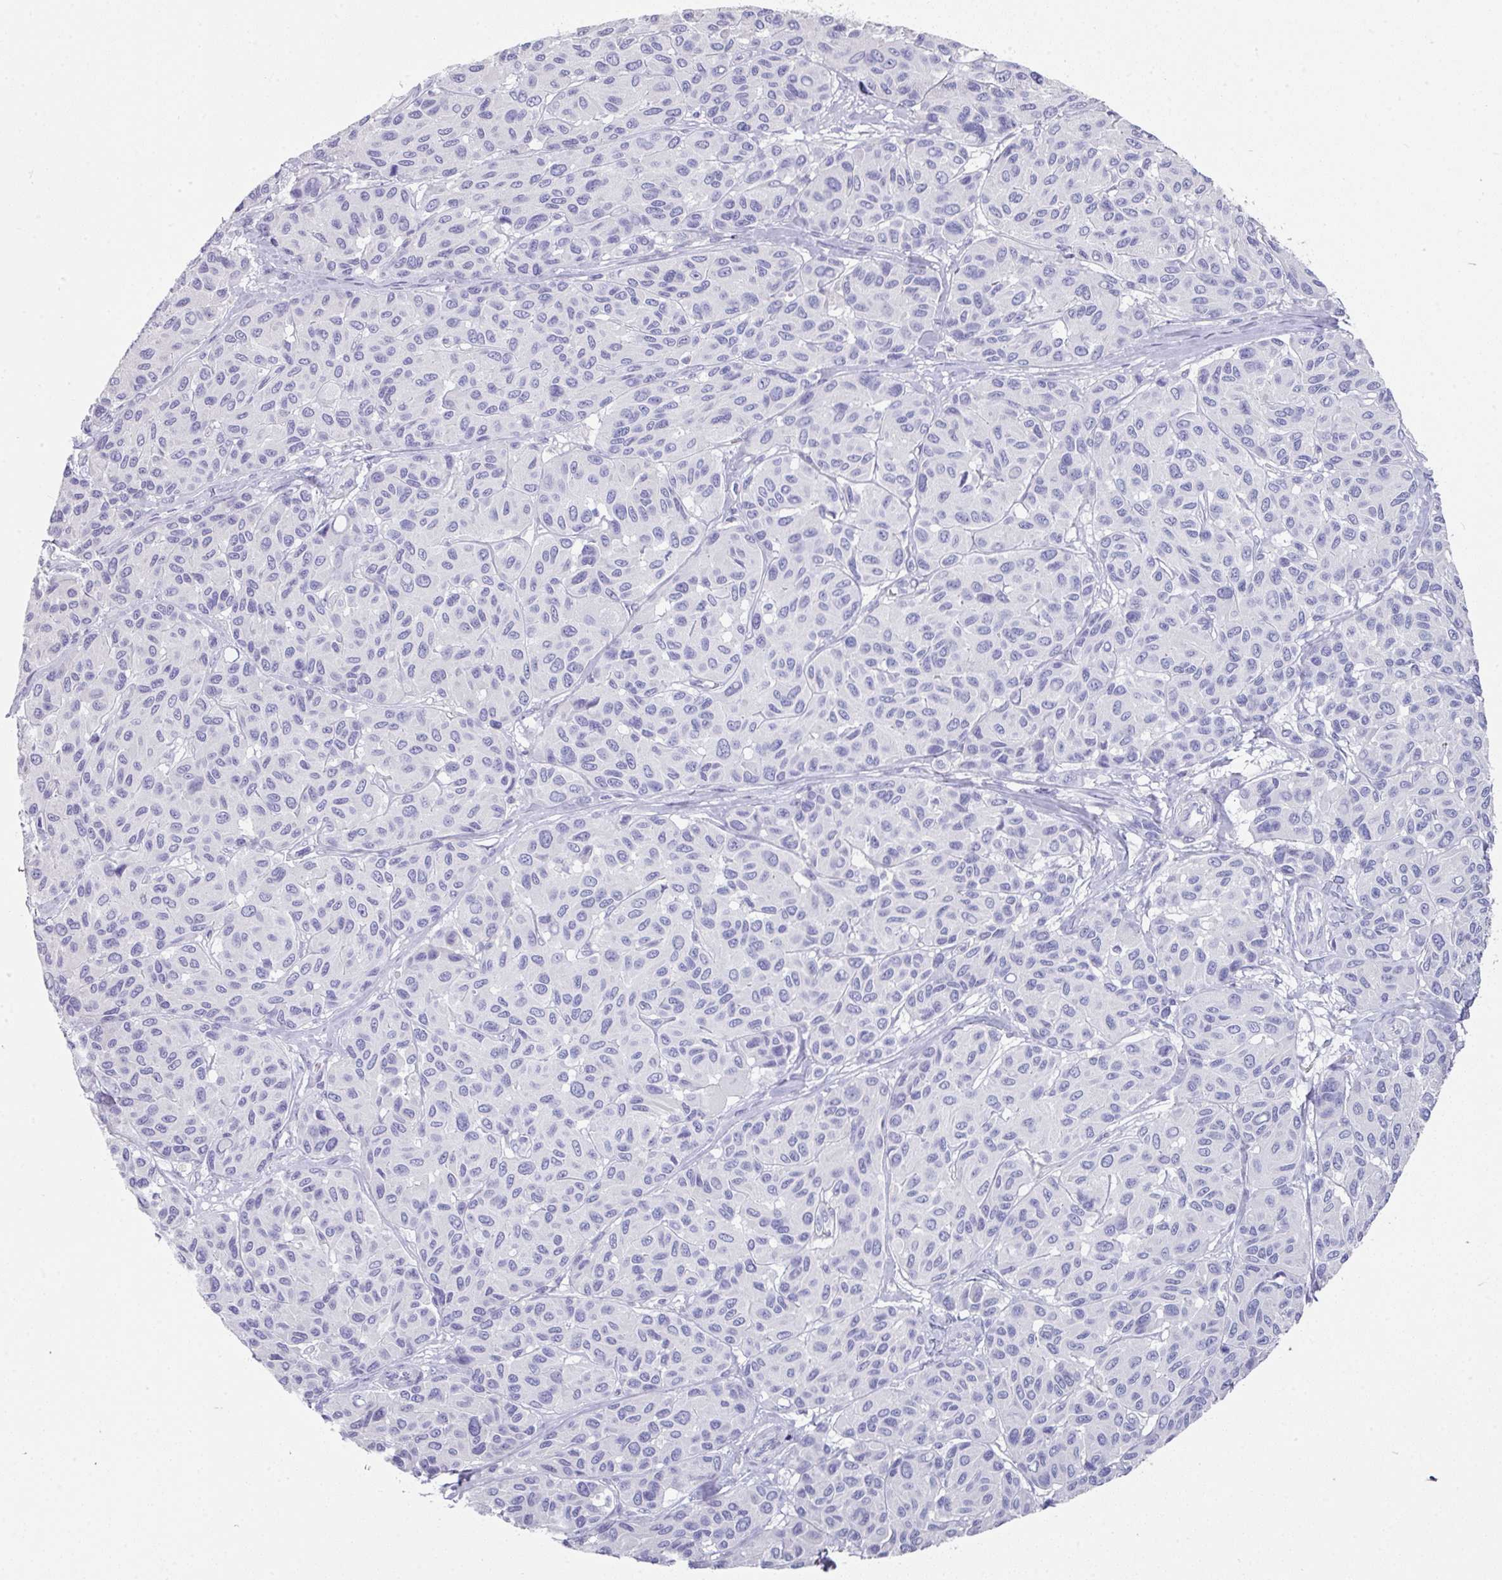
{"staining": {"intensity": "negative", "quantity": "none", "location": "none"}, "tissue": "melanoma", "cell_type": "Tumor cells", "image_type": "cancer", "snomed": [{"axis": "morphology", "description": "Malignant melanoma, NOS"}, {"axis": "topography", "description": "Skin"}], "caption": "IHC photomicrograph of malignant melanoma stained for a protein (brown), which displays no expression in tumor cells.", "gene": "PEX10", "patient": {"sex": "female", "age": 66}}